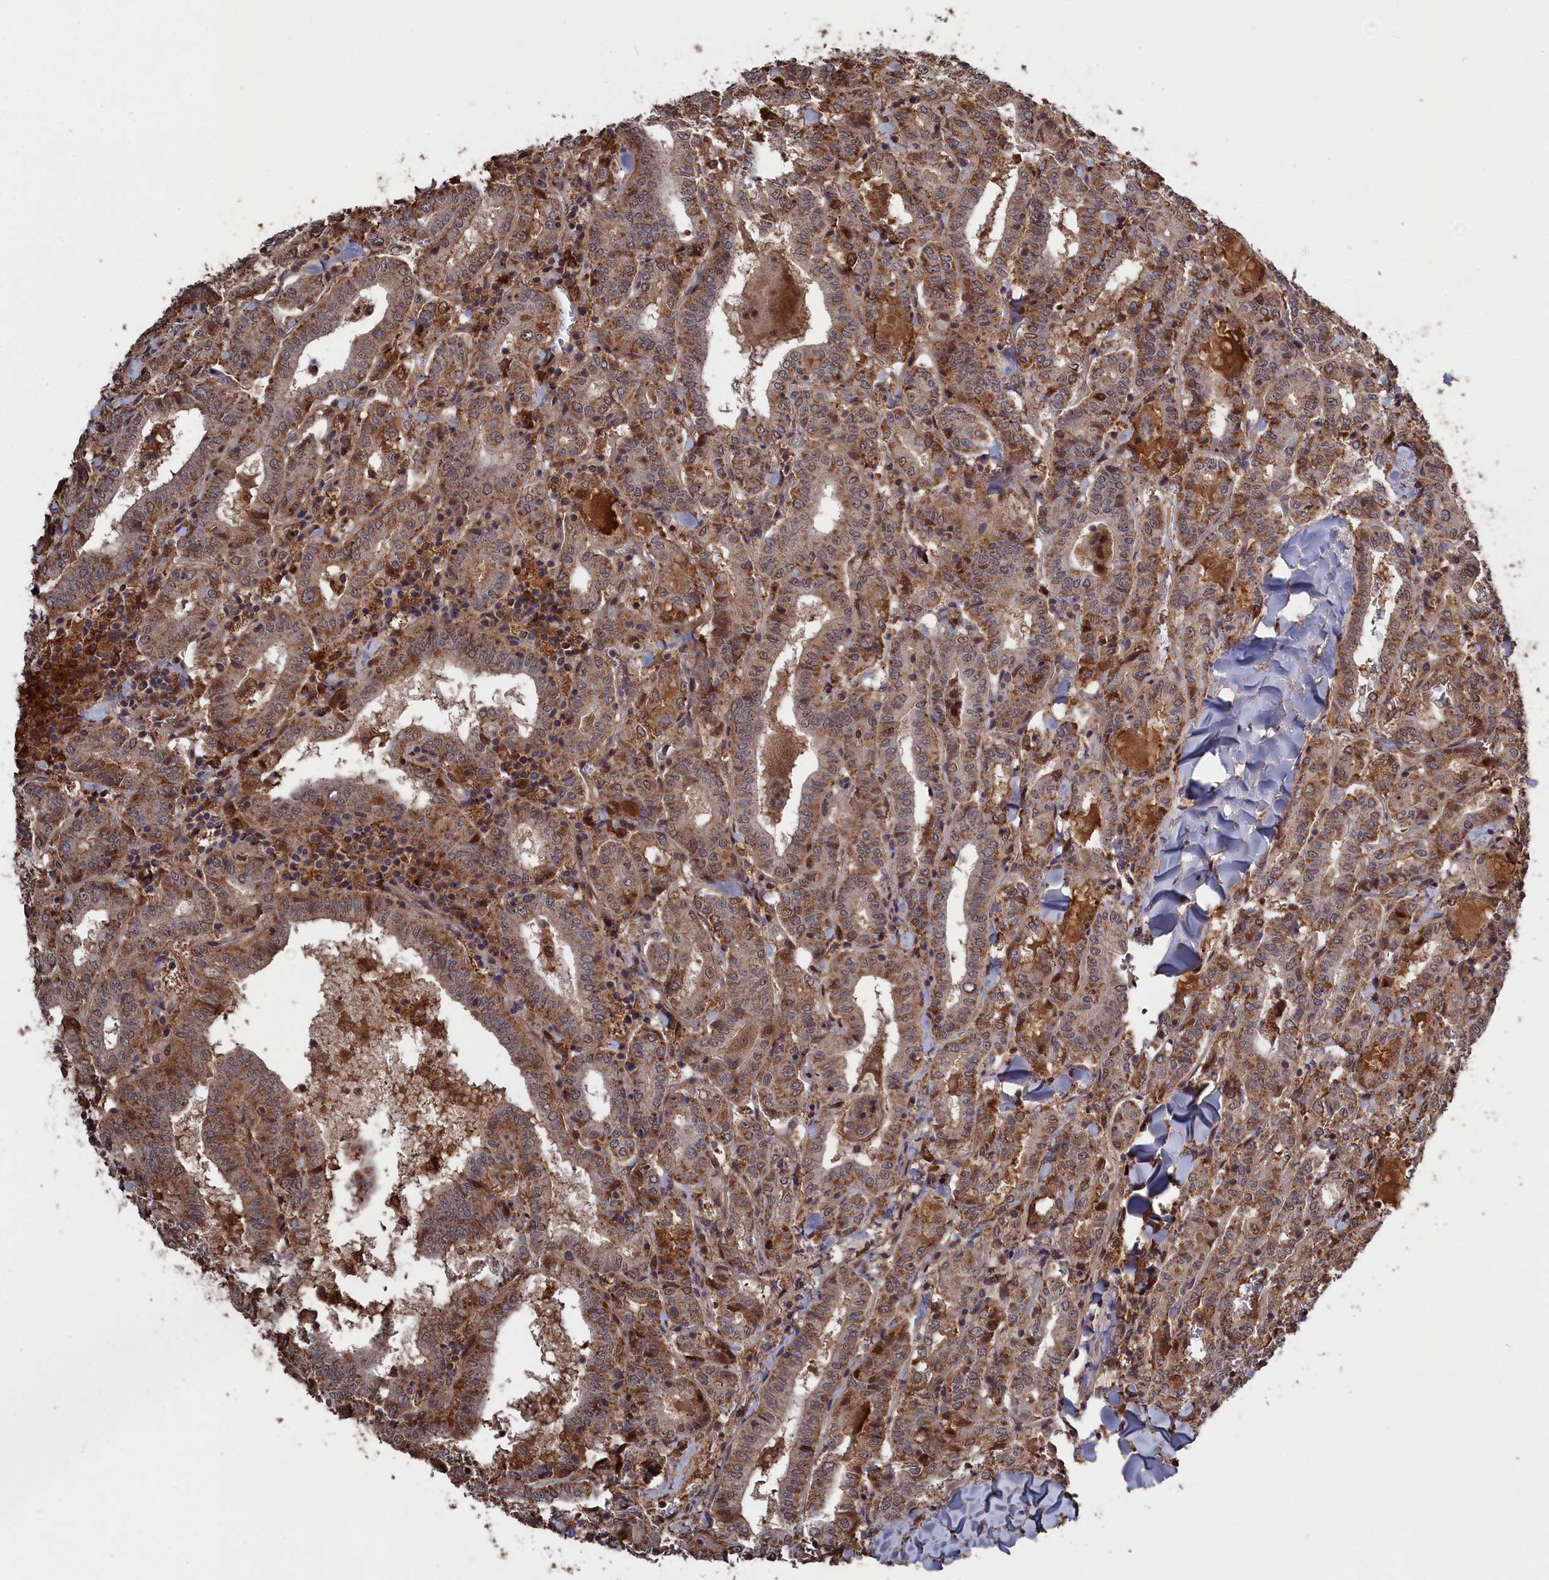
{"staining": {"intensity": "moderate", "quantity": ">75%", "location": "cytoplasmic/membranous,nuclear"}, "tissue": "thyroid cancer", "cell_type": "Tumor cells", "image_type": "cancer", "snomed": [{"axis": "morphology", "description": "Papillary adenocarcinoma, NOS"}, {"axis": "topography", "description": "Thyroid gland"}], "caption": "About >75% of tumor cells in papillary adenocarcinoma (thyroid) exhibit moderate cytoplasmic/membranous and nuclear protein expression as visualized by brown immunohistochemical staining.", "gene": "CEACAM21", "patient": {"sex": "female", "age": 72}}